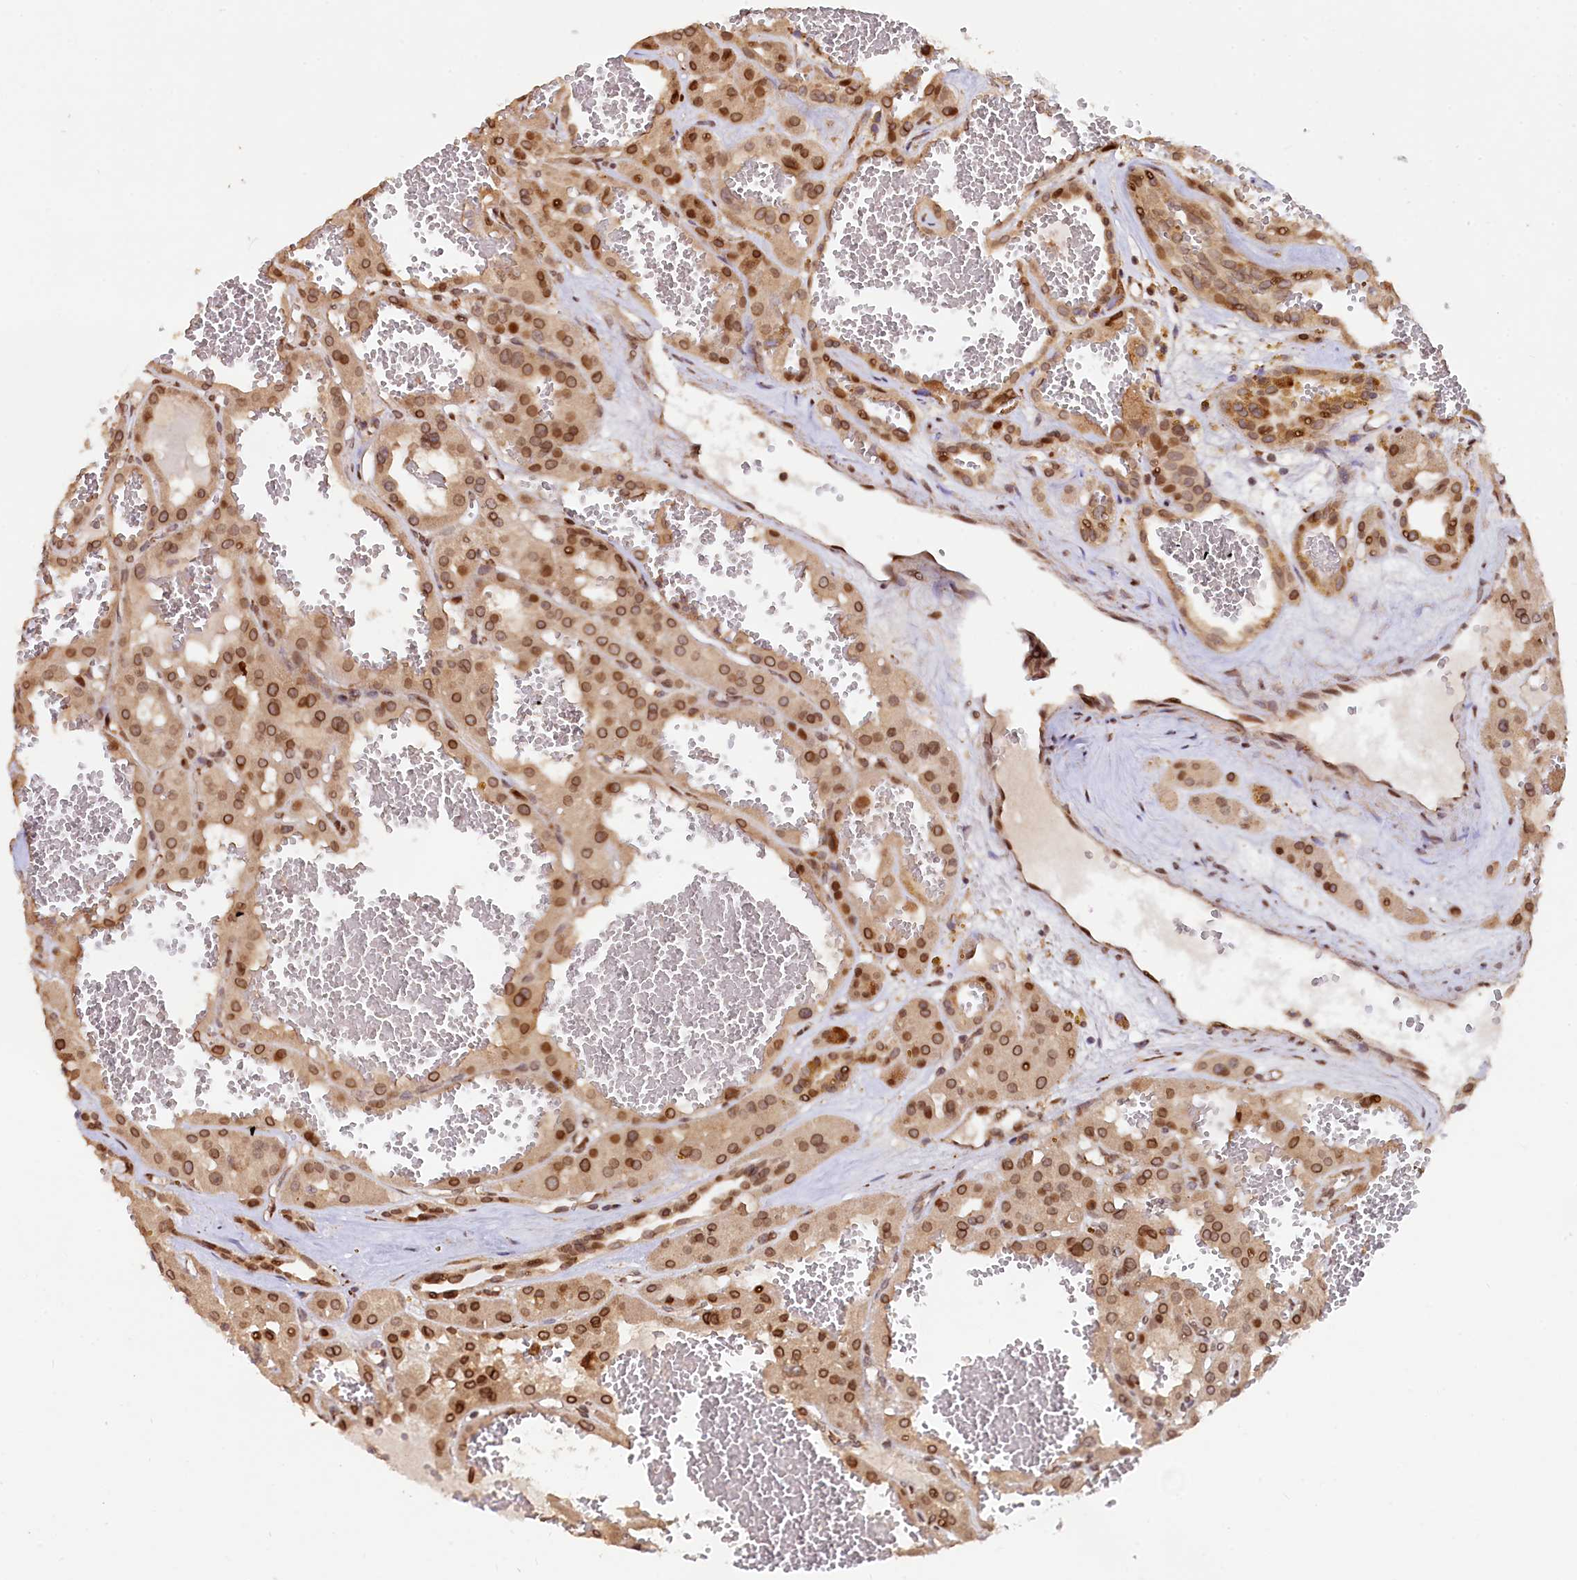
{"staining": {"intensity": "strong", "quantity": ">75%", "location": "cytoplasmic/membranous,nuclear"}, "tissue": "renal cancer", "cell_type": "Tumor cells", "image_type": "cancer", "snomed": [{"axis": "morphology", "description": "Carcinoma, NOS"}, {"axis": "topography", "description": "Kidney"}], "caption": "Immunohistochemistry (IHC) image of renal cancer (carcinoma) stained for a protein (brown), which displays high levels of strong cytoplasmic/membranous and nuclear positivity in about >75% of tumor cells.", "gene": "C5orf15", "patient": {"sex": "female", "age": 75}}